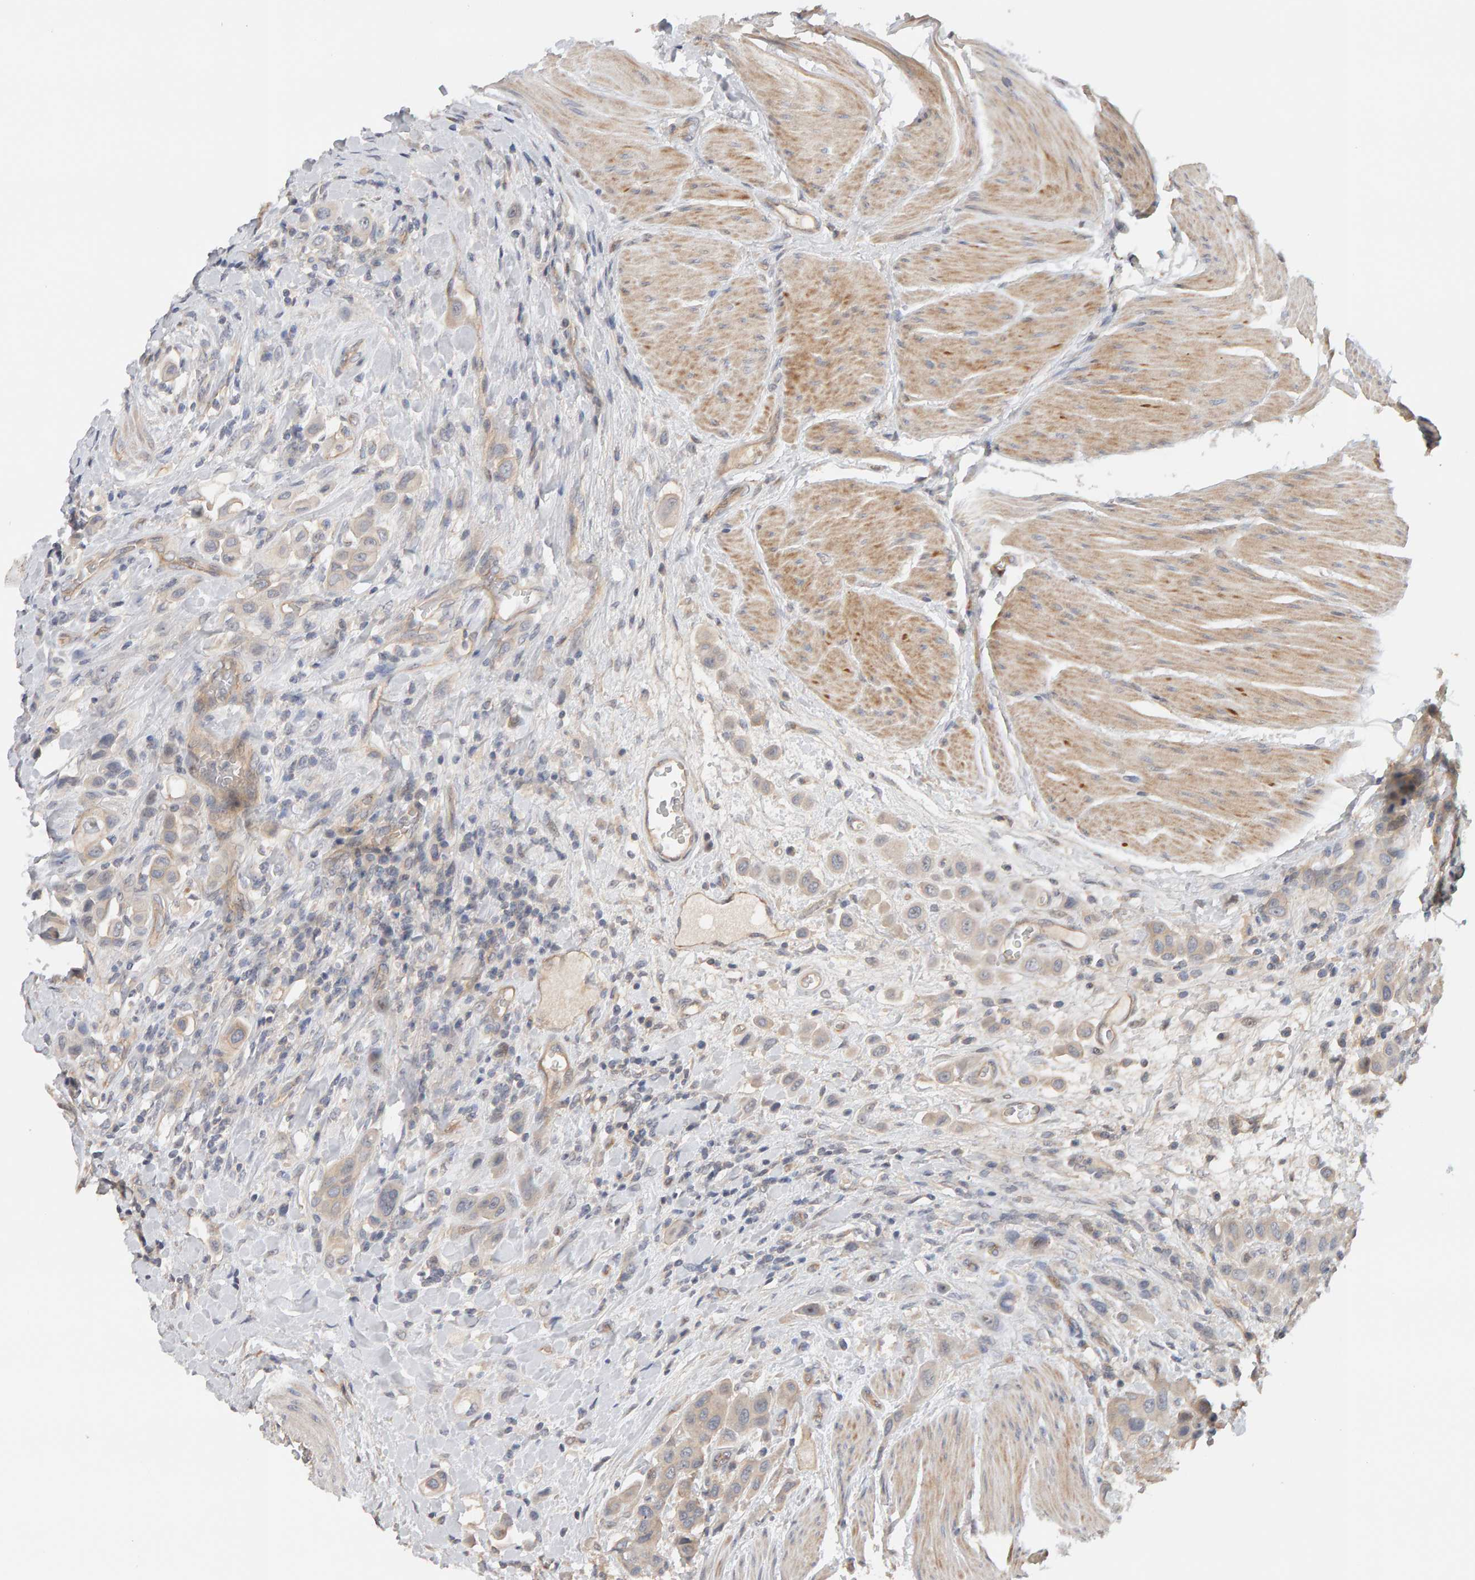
{"staining": {"intensity": "weak", "quantity": ">75%", "location": "cytoplasmic/membranous"}, "tissue": "urothelial cancer", "cell_type": "Tumor cells", "image_type": "cancer", "snomed": [{"axis": "morphology", "description": "Urothelial carcinoma, High grade"}, {"axis": "topography", "description": "Urinary bladder"}], "caption": "Brown immunohistochemical staining in human urothelial cancer exhibits weak cytoplasmic/membranous staining in about >75% of tumor cells. Using DAB (3,3'-diaminobenzidine) (brown) and hematoxylin (blue) stains, captured at high magnification using brightfield microscopy.", "gene": "PPP1R16A", "patient": {"sex": "male", "age": 50}}